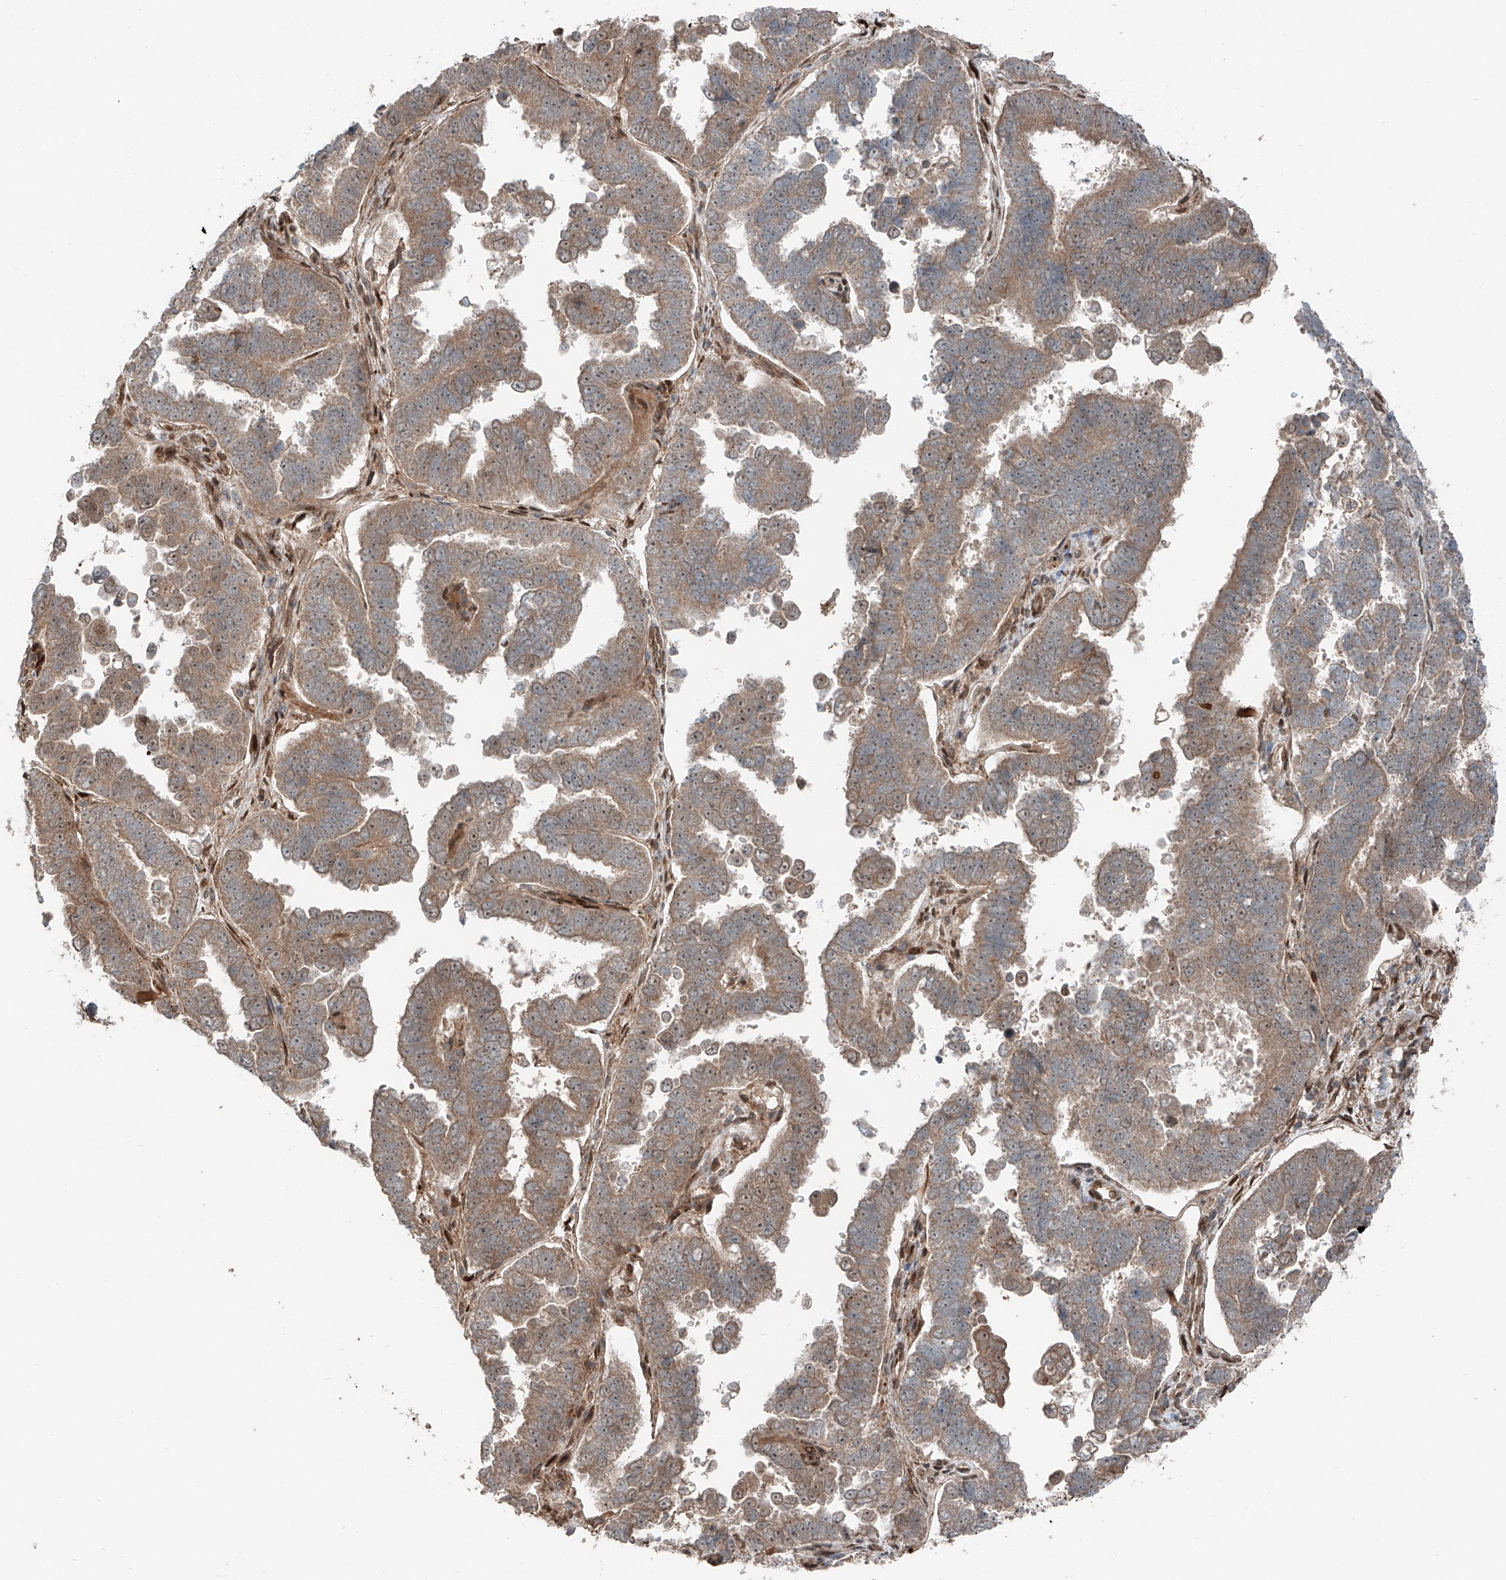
{"staining": {"intensity": "moderate", "quantity": ">75%", "location": "cytoplasmic/membranous"}, "tissue": "endometrial cancer", "cell_type": "Tumor cells", "image_type": "cancer", "snomed": [{"axis": "morphology", "description": "Adenocarcinoma, NOS"}, {"axis": "topography", "description": "Endometrium"}], "caption": "Endometrial adenocarcinoma stained with DAB immunohistochemistry (IHC) shows medium levels of moderate cytoplasmic/membranous expression in about >75% of tumor cells.", "gene": "CEP162", "patient": {"sex": "female", "age": 75}}